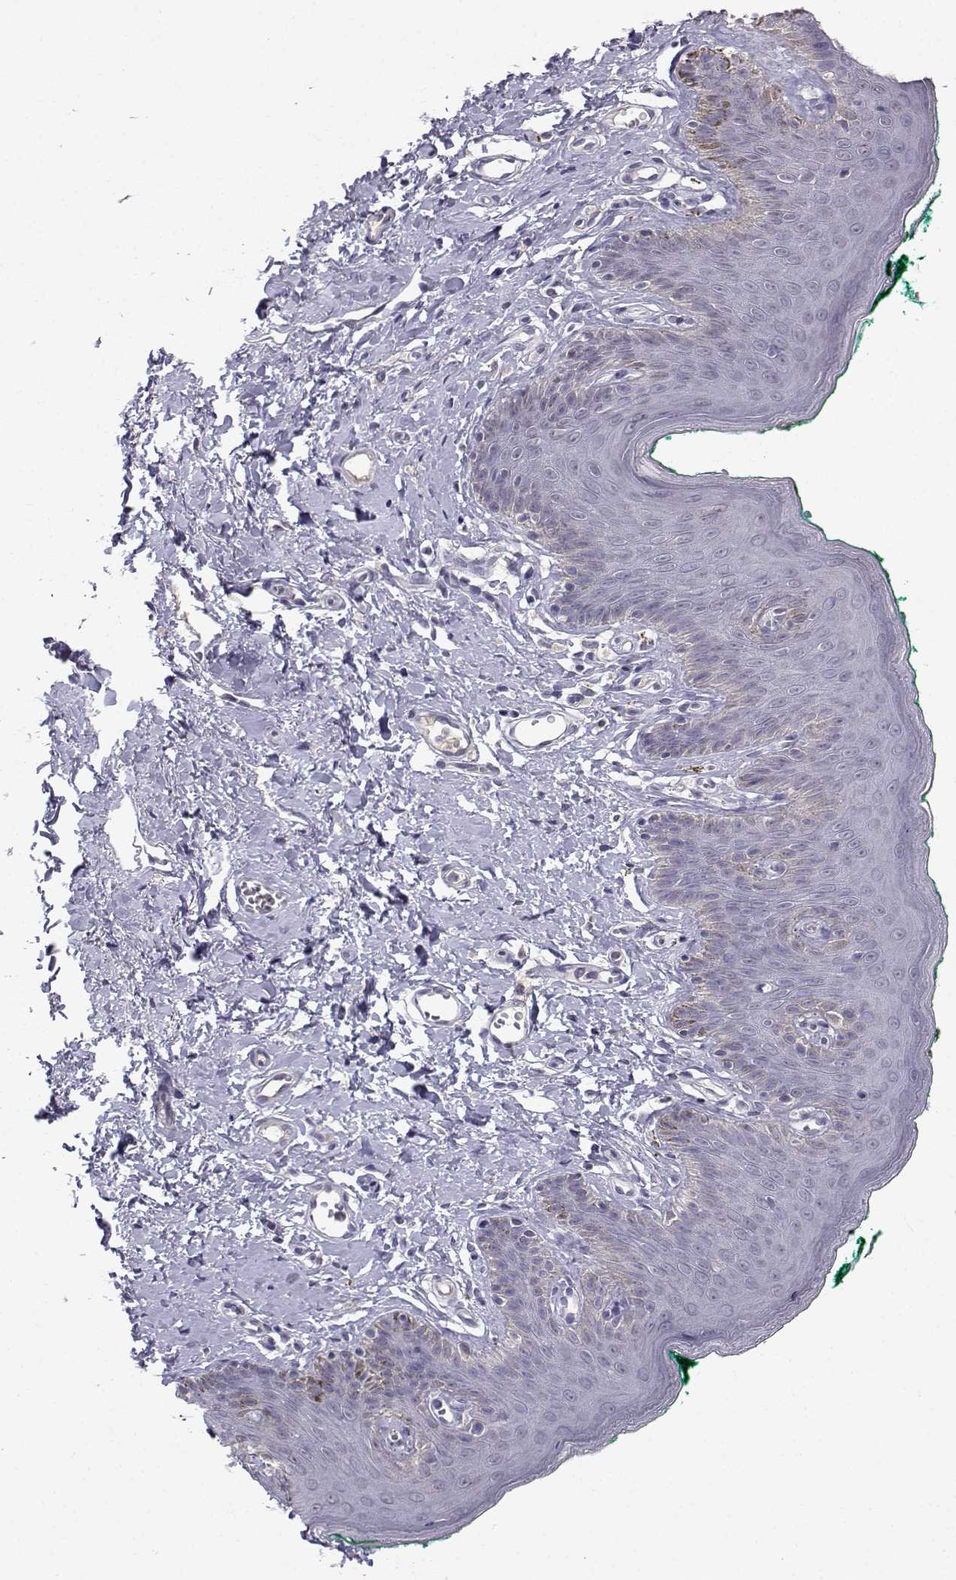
{"staining": {"intensity": "negative", "quantity": "none", "location": "none"}, "tissue": "skin", "cell_type": "Epidermal cells", "image_type": "normal", "snomed": [{"axis": "morphology", "description": "Normal tissue, NOS"}, {"axis": "topography", "description": "Vulva"}], "caption": "Immunohistochemical staining of normal skin shows no significant staining in epidermal cells. Brightfield microscopy of IHC stained with DAB (brown) and hematoxylin (blue), captured at high magnification.", "gene": "SLC6A3", "patient": {"sex": "female", "age": 66}}